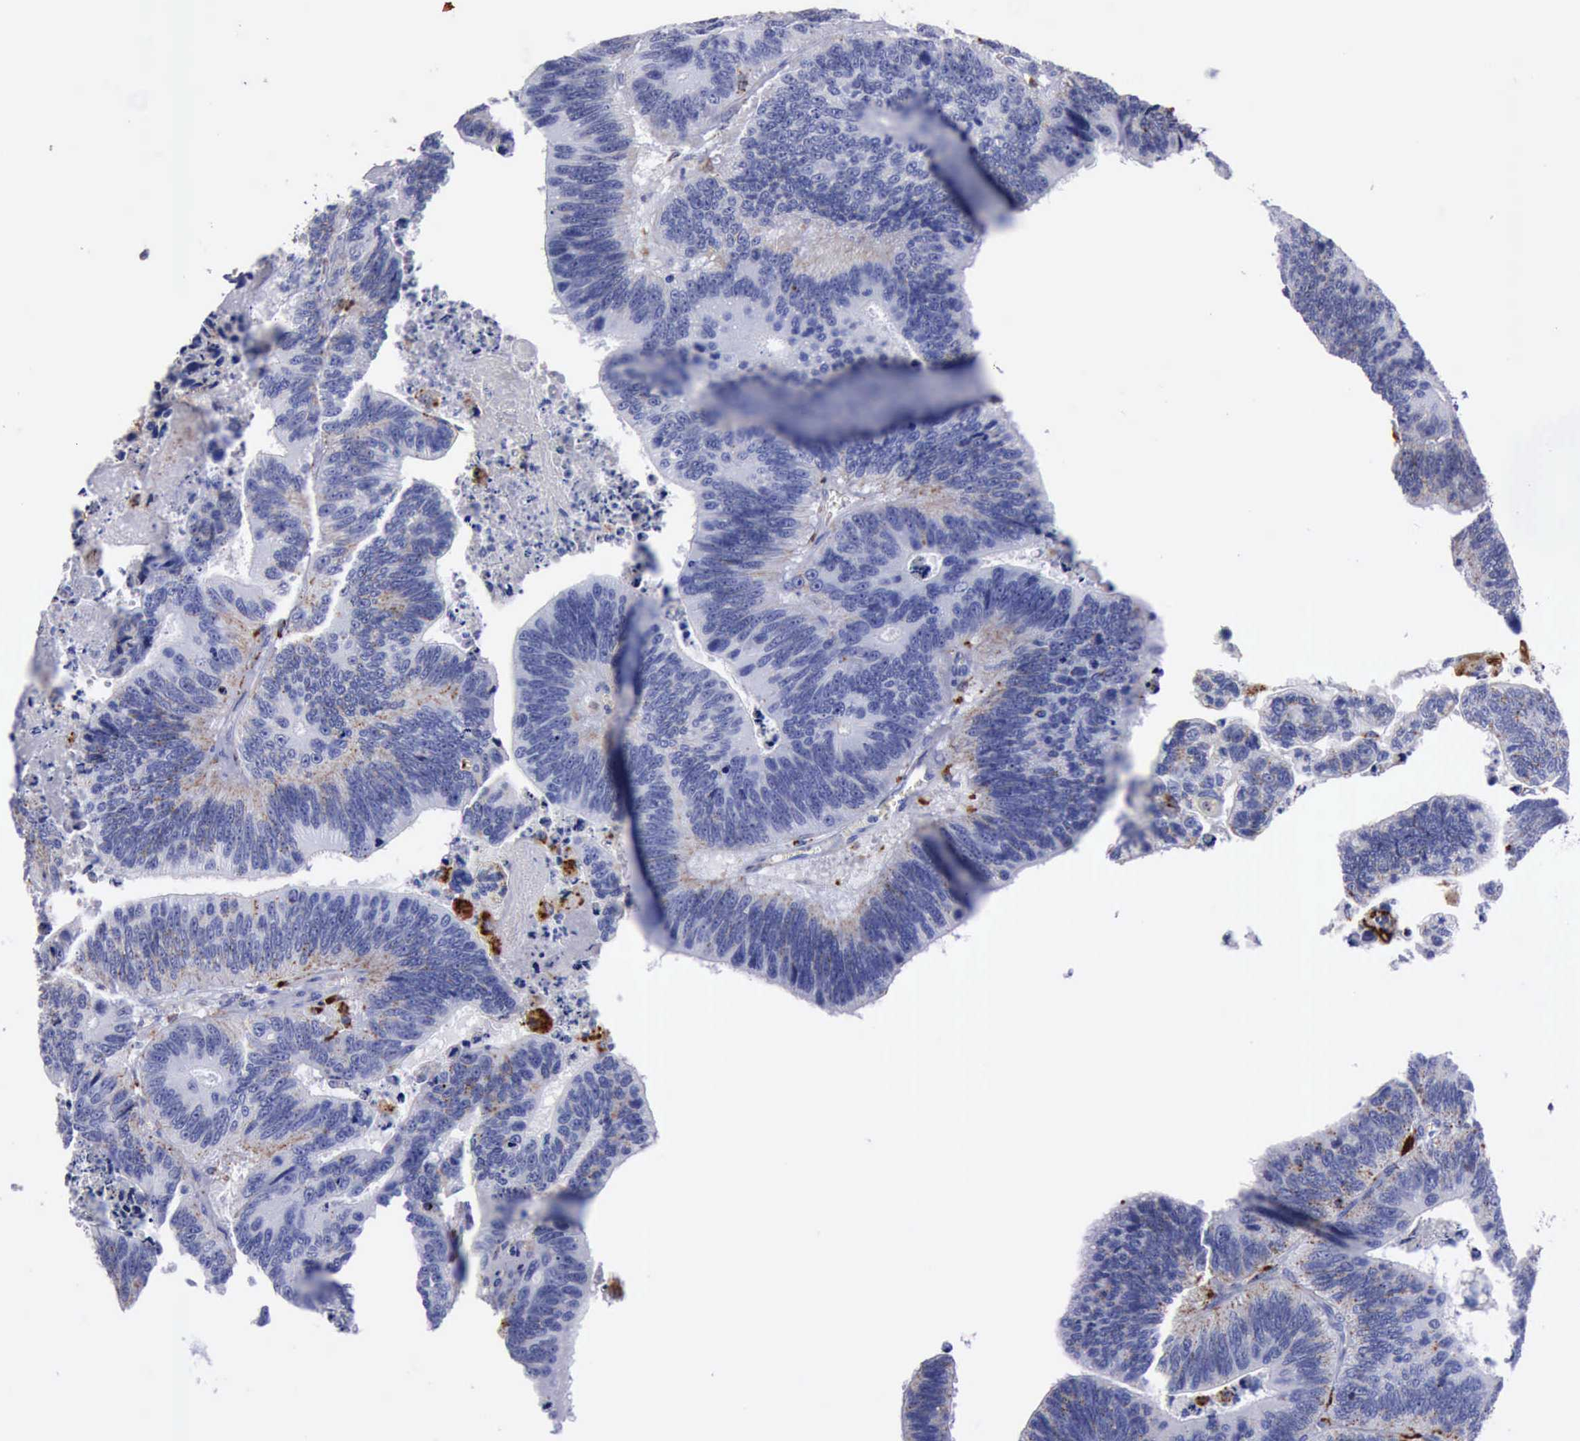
{"staining": {"intensity": "negative", "quantity": "none", "location": "none"}, "tissue": "colorectal cancer", "cell_type": "Tumor cells", "image_type": "cancer", "snomed": [{"axis": "morphology", "description": "Adenocarcinoma, NOS"}, {"axis": "topography", "description": "Colon"}], "caption": "The image reveals no significant staining in tumor cells of colorectal cancer.", "gene": "CTSD", "patient": {"sex": "male", "age": 72}}